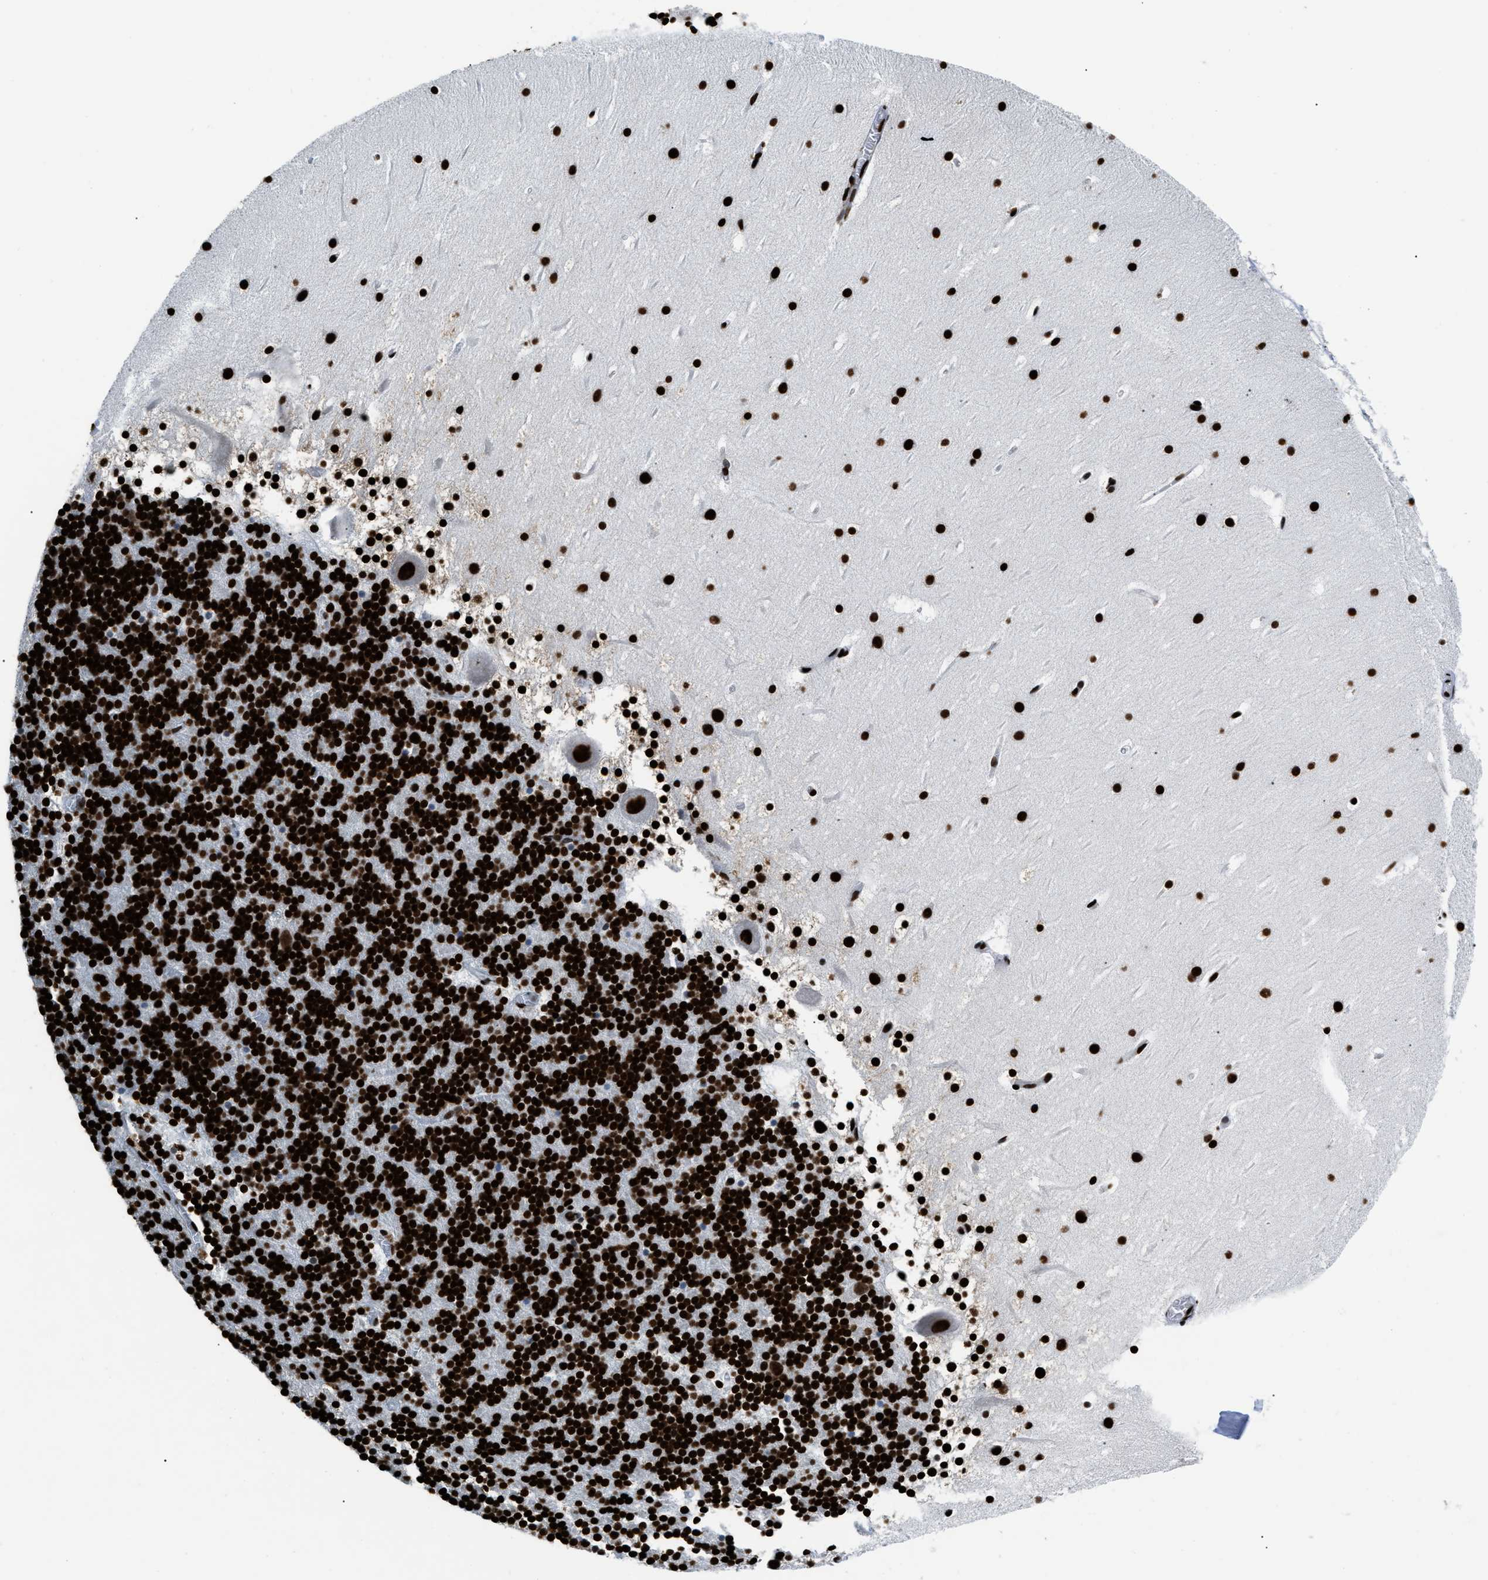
{"staining": {"intensity": "strong", "quantity": ">75%", "location": "nuclear"}, "tissue": "cerebellum", "cell_type": "Cells in granular layer", "image_type": "normal", "snomed": [{"axis": "morphology", "description": "Normal tissue, NOS"}, {"axis": "topography", "description": "Cerebellum"}], "caption": "The immunohistochemical stain labels strong nuclear staining in cells in granular layer of unremarkable cerebellum.", "gene": "HNRNPM", "patient": {"sex": "male", "age": 45}}